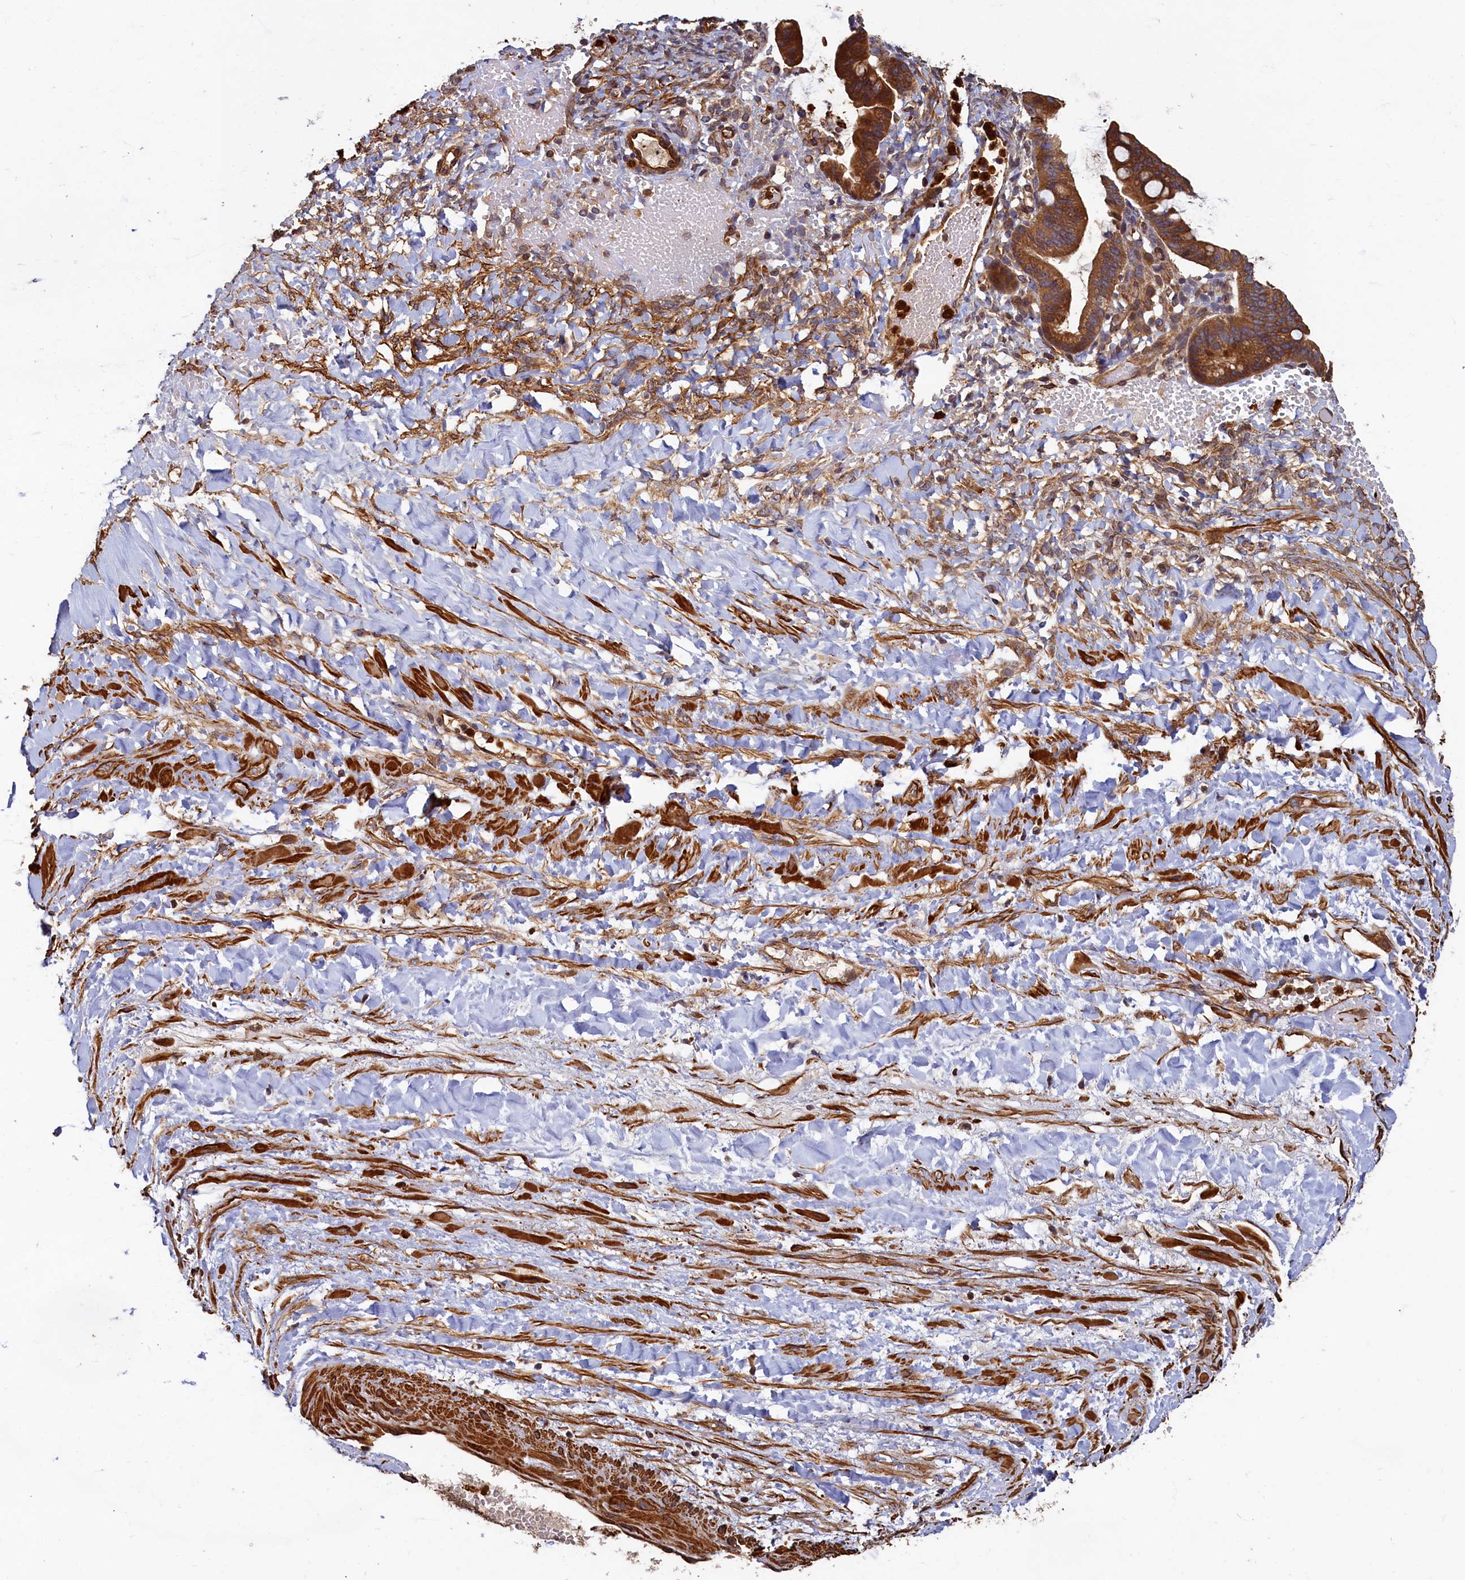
{"staining": {"intensity": "strong", "quantity": ">75%", "location": "cytoplasmic/membranous"}, "tissue": "ovarian cancer", "cell_type": "Tumor cells", "image_type": "cancer", "snomed": [{"axis": "morphology", "description": "Cystadenocarcinoma, mucinous, NOS"}, {"axis": "topography", "description": "Ovary"}], "caption": "An image of ovarian cancer (mucinous cystadenocarcinoma) stained for a protein shows strong cytoplasmic/membranous brown staining in tumor cells.", "gene": "CCDC102B", "patient": {"sex": "female", "age": 73}}